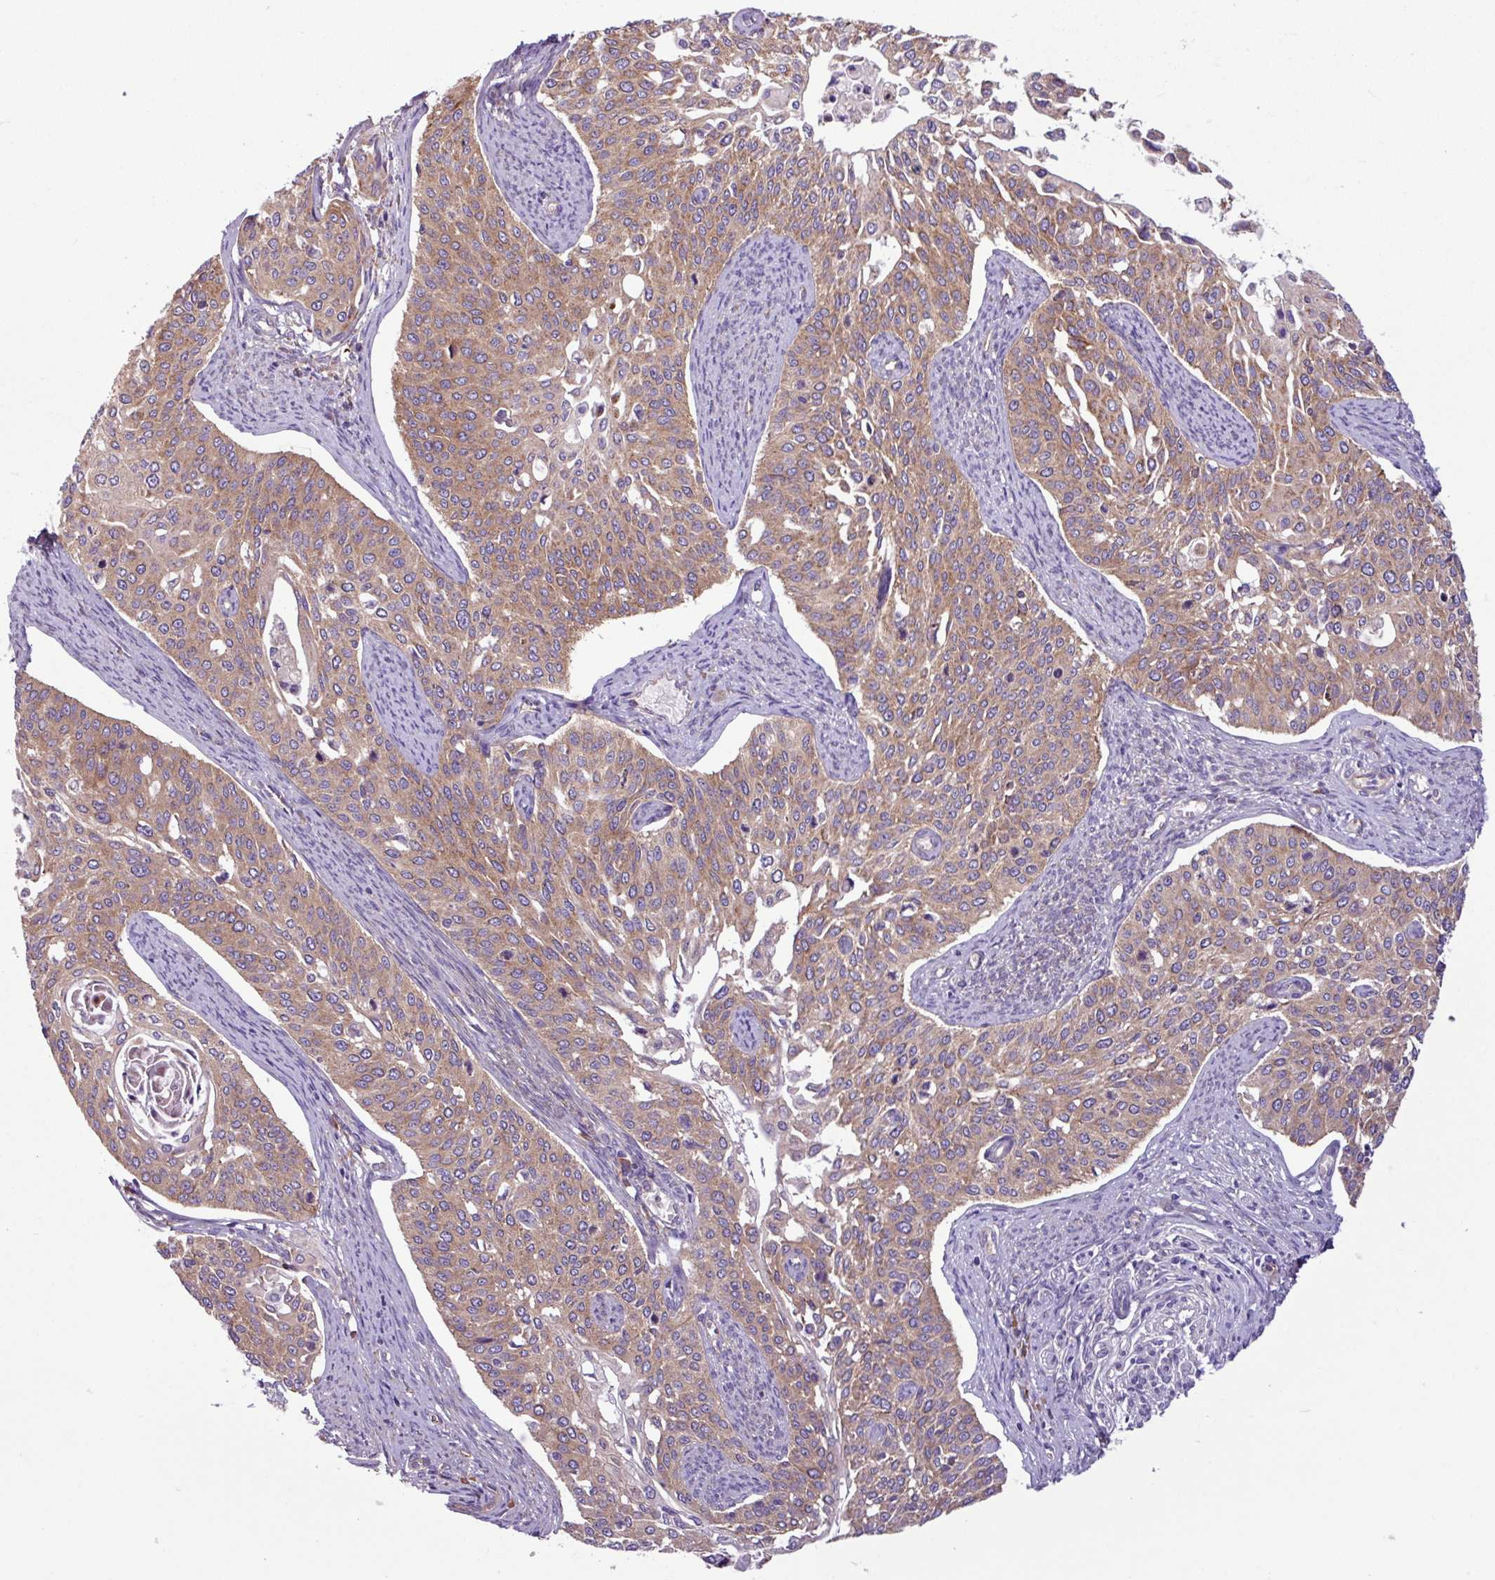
{"staining": {"intensity": "moderate", "quantity": ">75%", "location": "cytoplasmic/membranous"}, "tissue": "cervical cancer", "cell_type": "Tumor cells", "image_type": "cancer", "snomed": [{"axis": "morphology", "description": "Squamous cell carcinoma, NOS"}, {"axis": "topography", "description": "Cervix"}], "caption": "Immunohistochemistry of cervical squamous cell carcinoma reveals medium levels of moderate cytoplasmic/membranous expression in about >75% of tumor cells.", "gene": "MROH2A", "patient": {"sex": "female", "age": 44}}